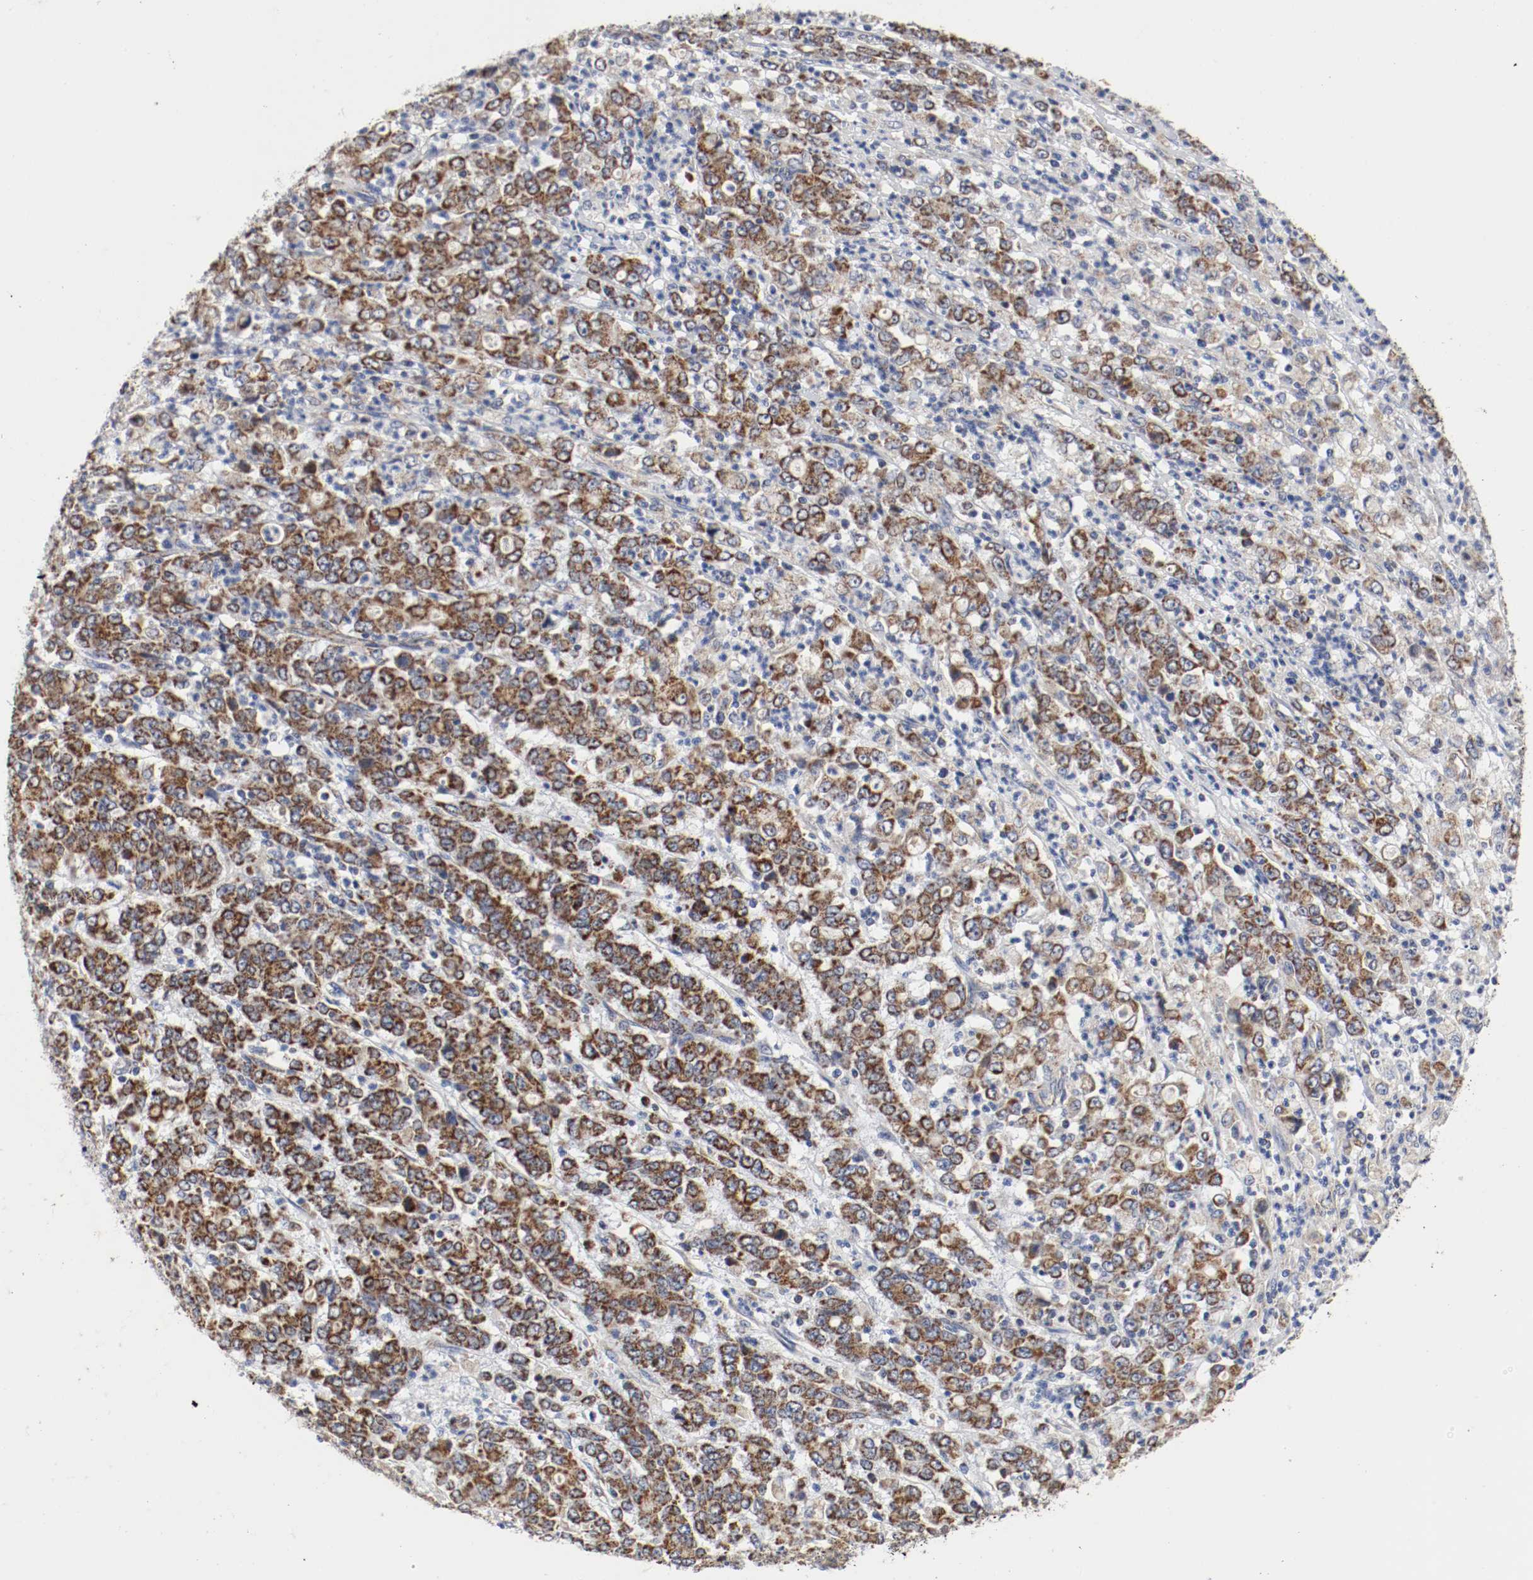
{"staining": {"intensity": "strong", "quantity": ">75%", "location": "cytoplasmic/membranous"}, "tissue": "stomach cancer", "cell_type": "Tumor cells", "image_type": "cancer", "snomed": [{"axis": "morphology", "description": "Adenocarcinoma, NOS"}, {"axis": "topography", "description": "Stomach, lower"}], "caption": "Human stomach cancer (adenocarcinoma) stained with a protein marker displays strong staining in tumor cells.", "gene": "AFG3L2", "patient": {"sex": "female", "age": 71}}